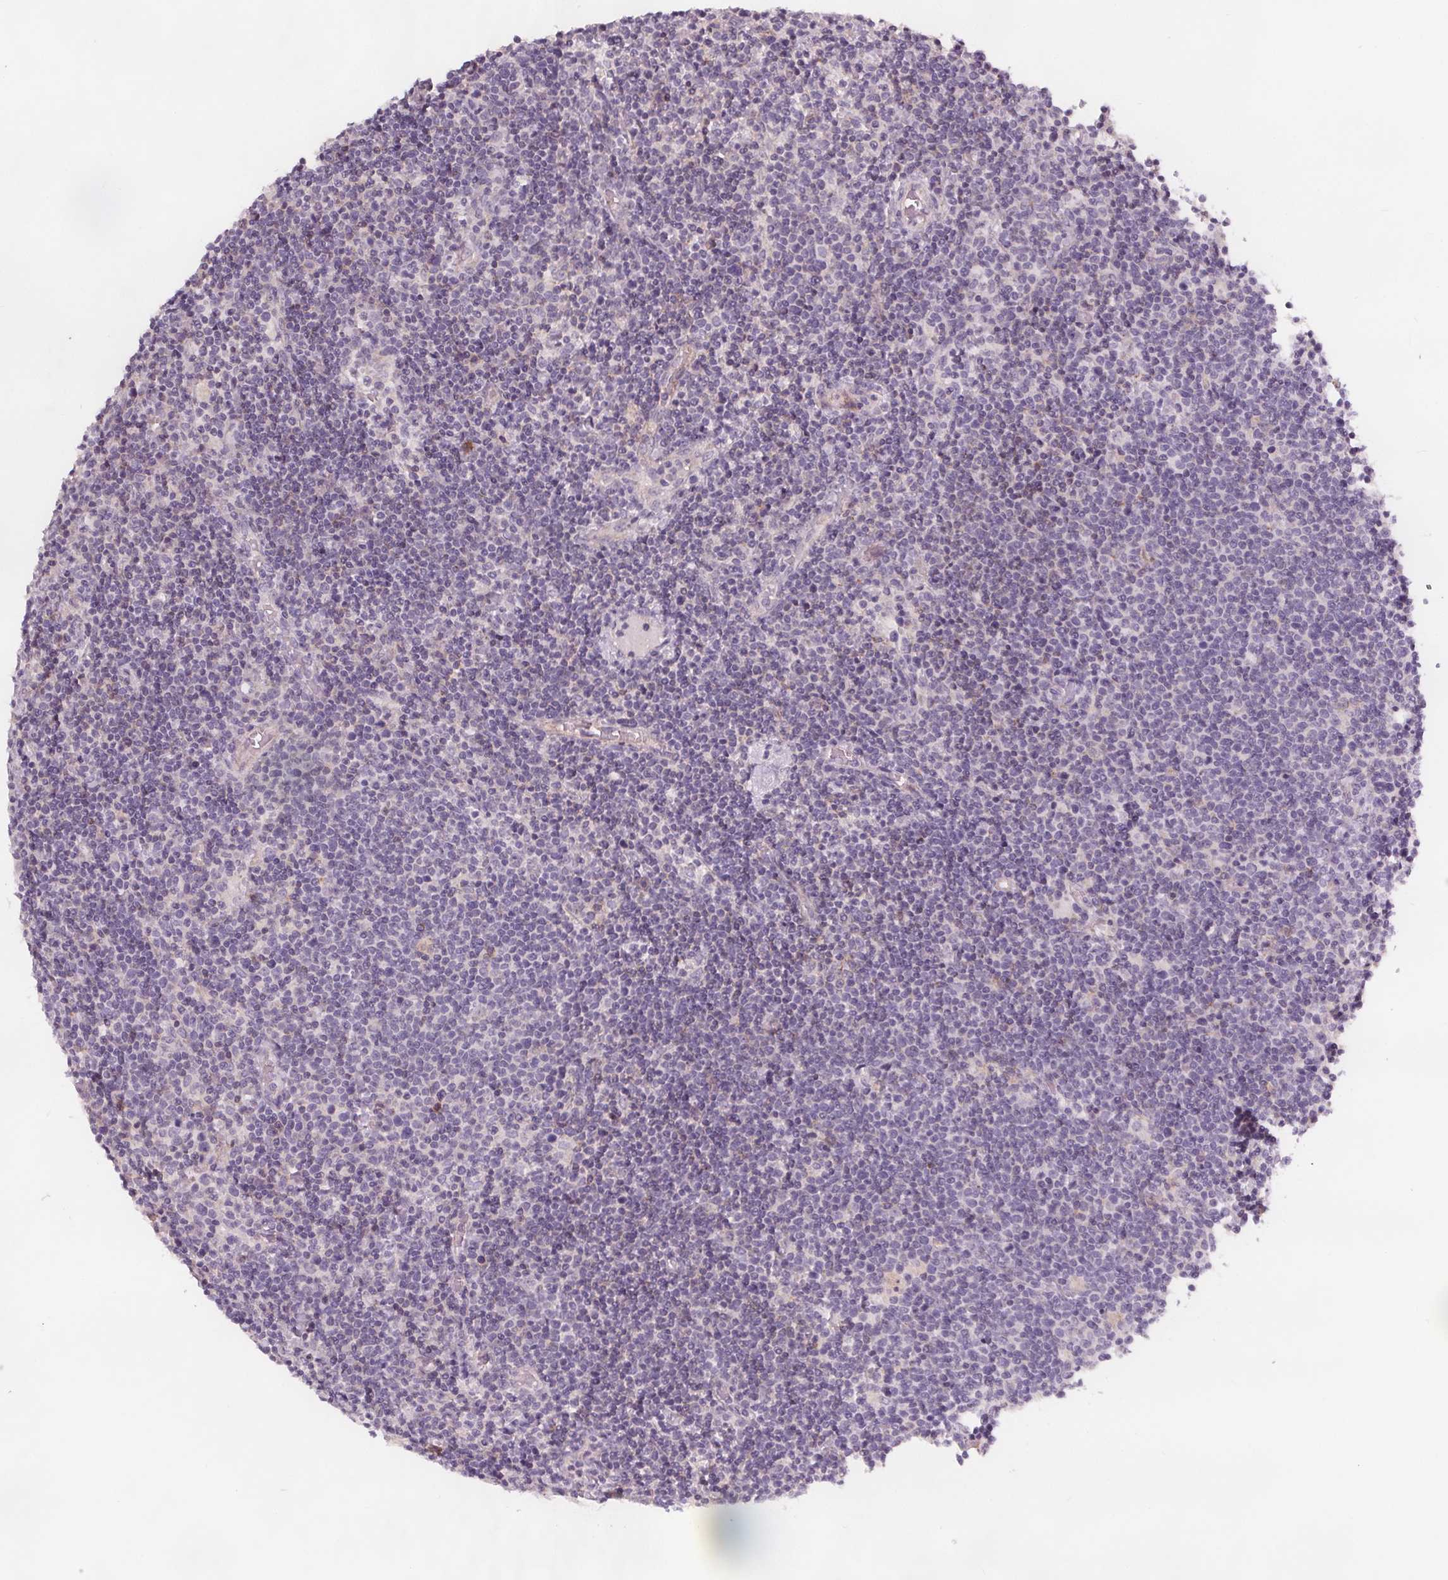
{"staining": {"intensity": "negative", "quantity": "none", "location": "none"}, "tissue": "lymphoma", "cell_type": "Tumor cells", "image_type": "cancer", "snomed": [{"axis": "morphology", "description": "Malignant lymphoma, non-Hodgkin's type, High grade"}, {"axis": "topography", "description": "Lymph node"}], "caption": "Malignant lymphoma, non-Hodgkin's type (high-grade) was stained to show a protein in brown. There is no significant expression in tumor cells. The staining was performed using DAB (3,3'-diaminobenzidine) to visualize the protein expression in brown, while the nuclei were stained in blue with hematoxylin (Magnification: 20x).", "gene": "ATP1A1", "patient": {"sex": "male", "age": 61}}